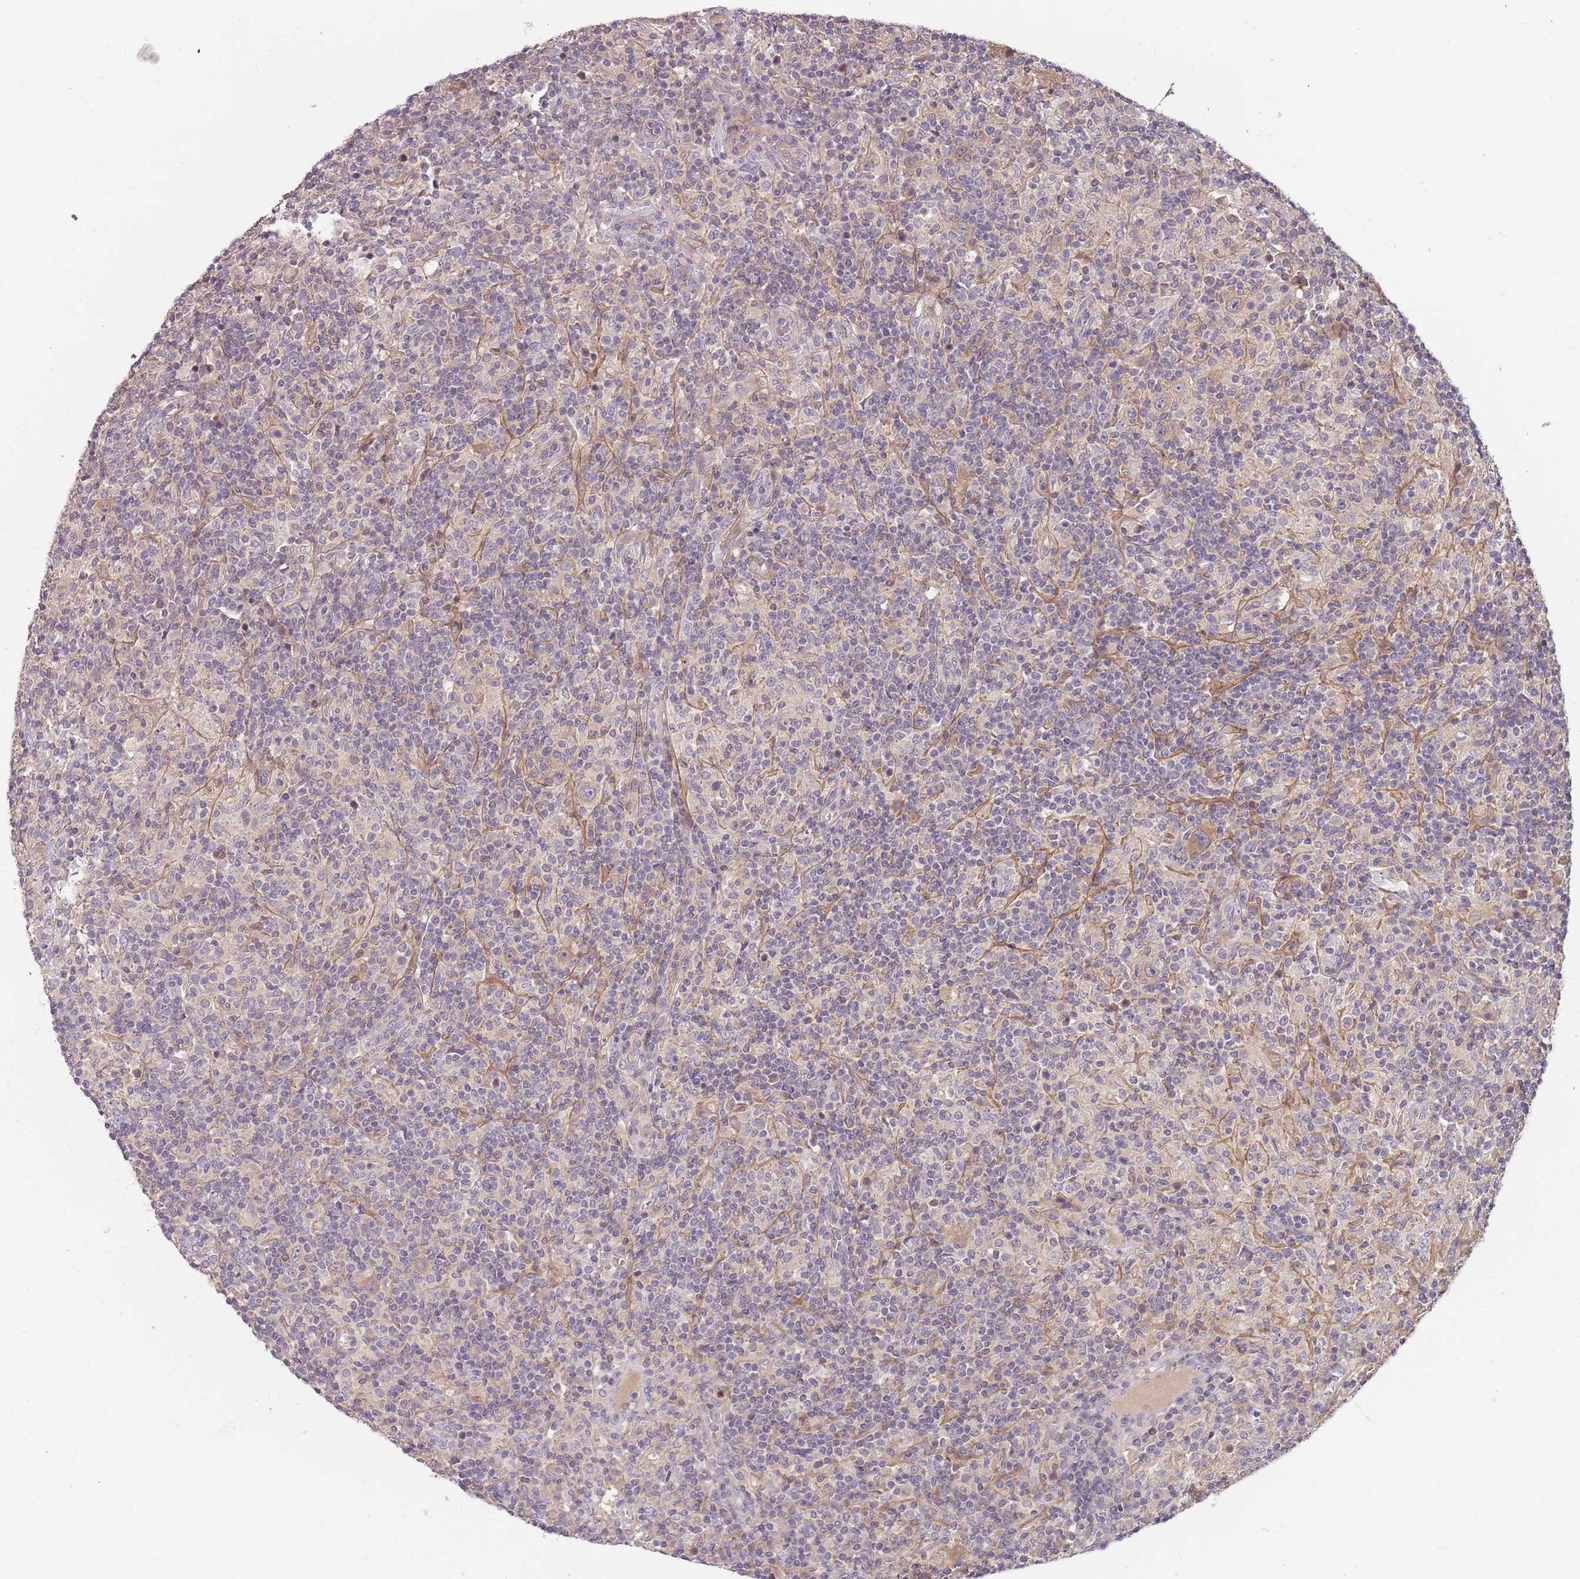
{"staining": {"intensity": "negative", "quantity": "none", "location": "none"}, "tissue": "lymphoma", "cell_type": "Tumor cells", "image_type": "cancer", "snomed": [{"axis": "morphology", "description": "Hodgkin's disease, NOS"}, {"axis": "topography", "description": "Lymph node"}], "caption": "Immunohistochemistry of human lymphoma demonstrates no staining in tumor cells.", "gene": "ARHGAP5", "patient": {"sex": "male", "age": 70}}